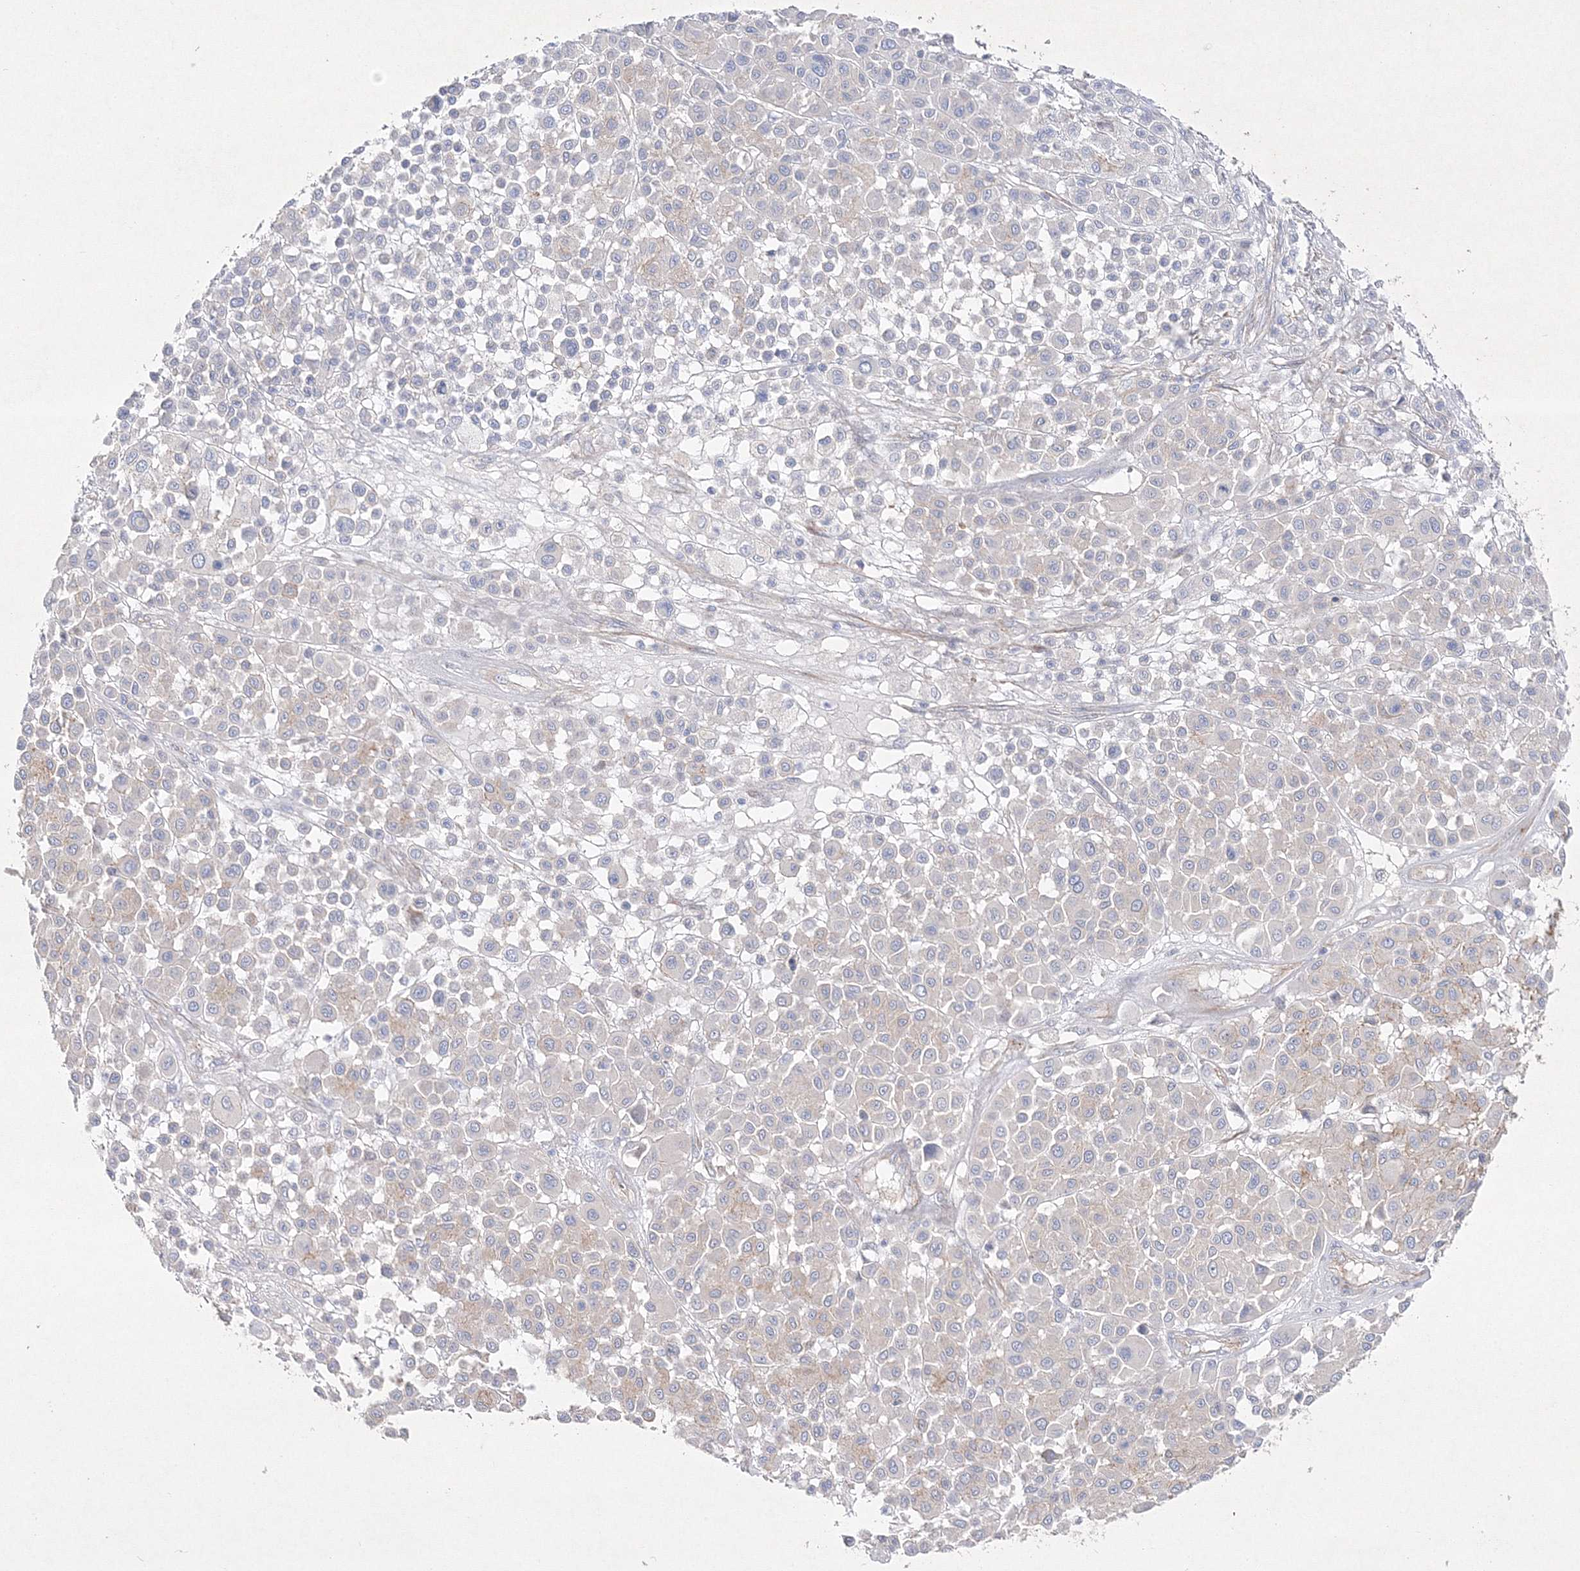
{"staining": {"intensity": "negative", "quantity": "none", "location": "none"}, "tissue": "melanoma", "cell_type": "Tumor cells", "image_type": "cancer", "snomed": [{"axis": "morphology", "description": "Malignant melanoma, Metastatic site"}, {"axis": "topography", "description": "Soft tissue"}], "caption": "Melanoma was stained to show a protein in brown. There is no significant expression in tumor cells.", "gene": "NAA40", "patient": {"sex": "male", "age": 41}}